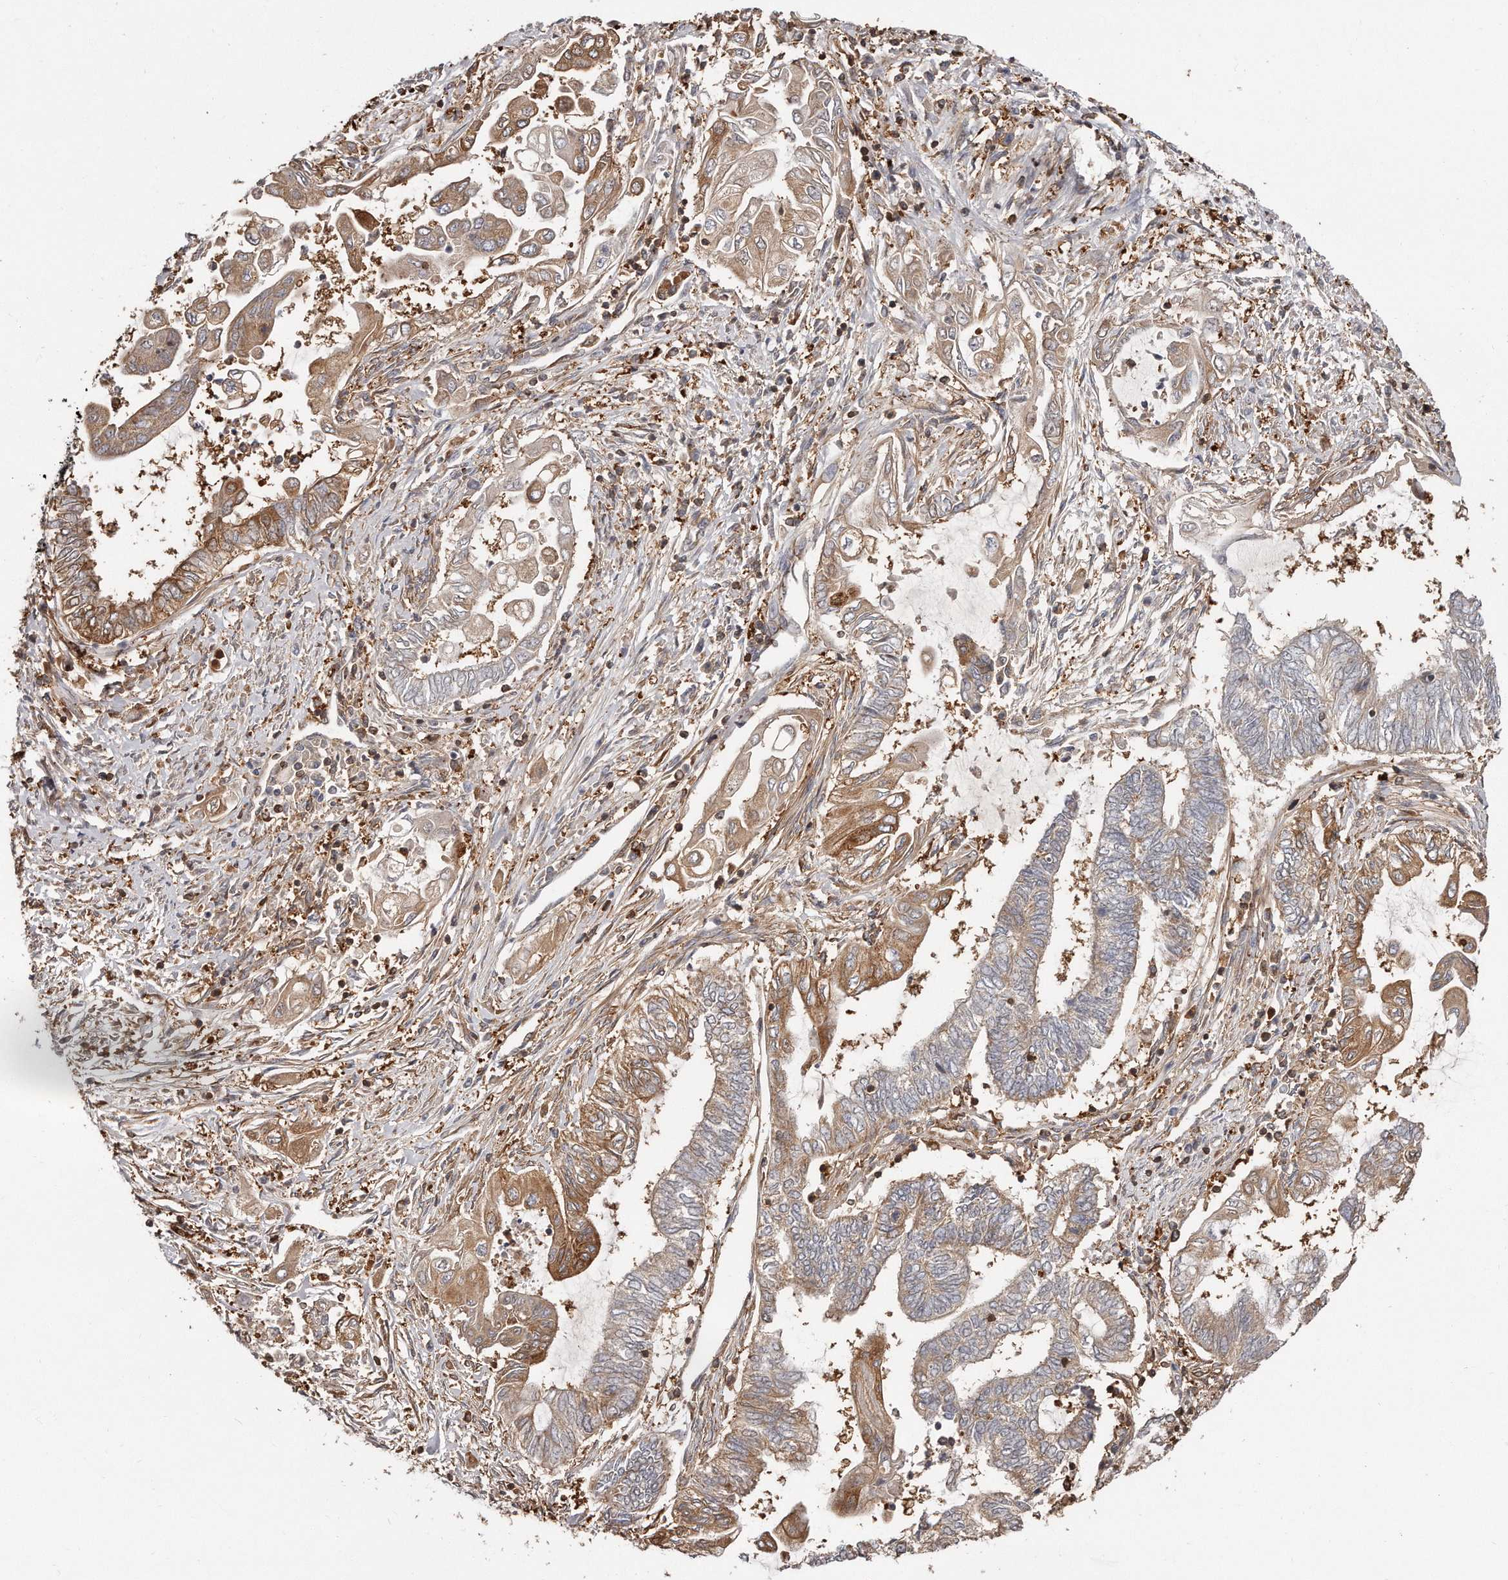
{"staining": {"intensity": "moderate", "quantity": "25%-75%", "location": "cytoplasmic/membranous"}, "tissue": "endometrial cancer", "cell_type": "Tumor cells", "image_type": "cancer", "snomed": [{"axis": "morphology", "description": "Adenocarcinoma, NOS"}, {"axis": "topography", "description": "Uterus"}, {"axis": "topography", "description": "Endometrium"}], "caption": "Adenocarcinoma (endometrial) stained with DAB immunohistochemistry (IHC) displays medium levels of moderate cytoplasmic/membranous expression in approximately 25%-75% of tumor cells. (DAB = brown stain, brightfield microscopy at high magnification).", "gene": "CAP1", "patient": {"sex": "female", "age": 70}}